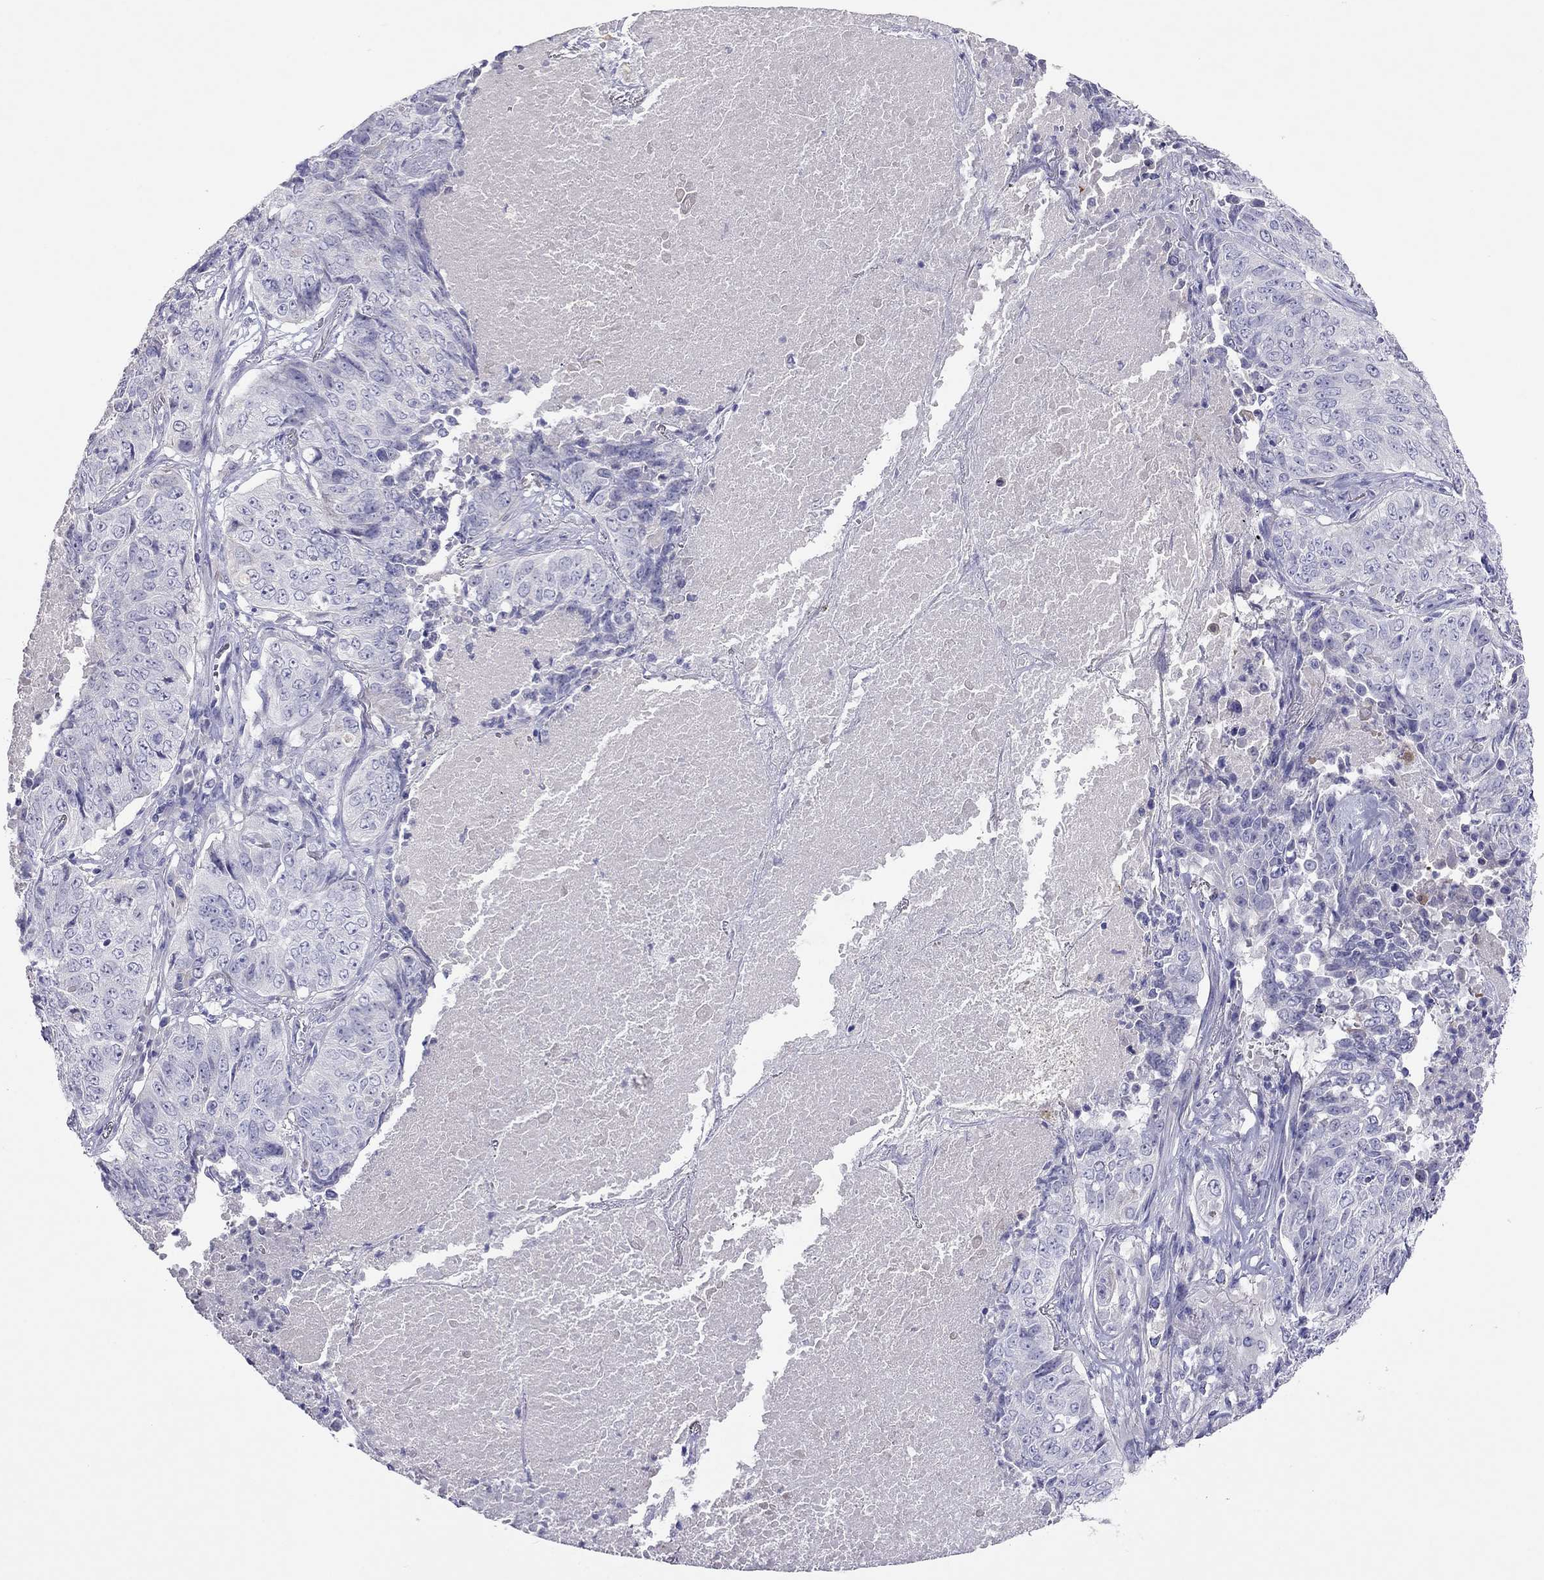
{"staining": {"intensity": "negative", "quantity": "none", "location": "none"}, "tissue": "lung cancer", "cell_type": "Tumor cells", "image_type": "cancer", "snomed": [{"axis": "morphology", "description": "Normal tissue, NOS"}, {"axis": "morphology", "description": "Squamous cell carcinoma, NOS"}, {"axis": "topography", "description": "Bronchus"}, {"axis": "topography", "description": "Lung"}], "caption": "Tumor cells show no significant positivity in lung cancer (squamous cell carcinoma).", "gene": "CAPNS2", "patient": {"sex": "male", "age": 64}}